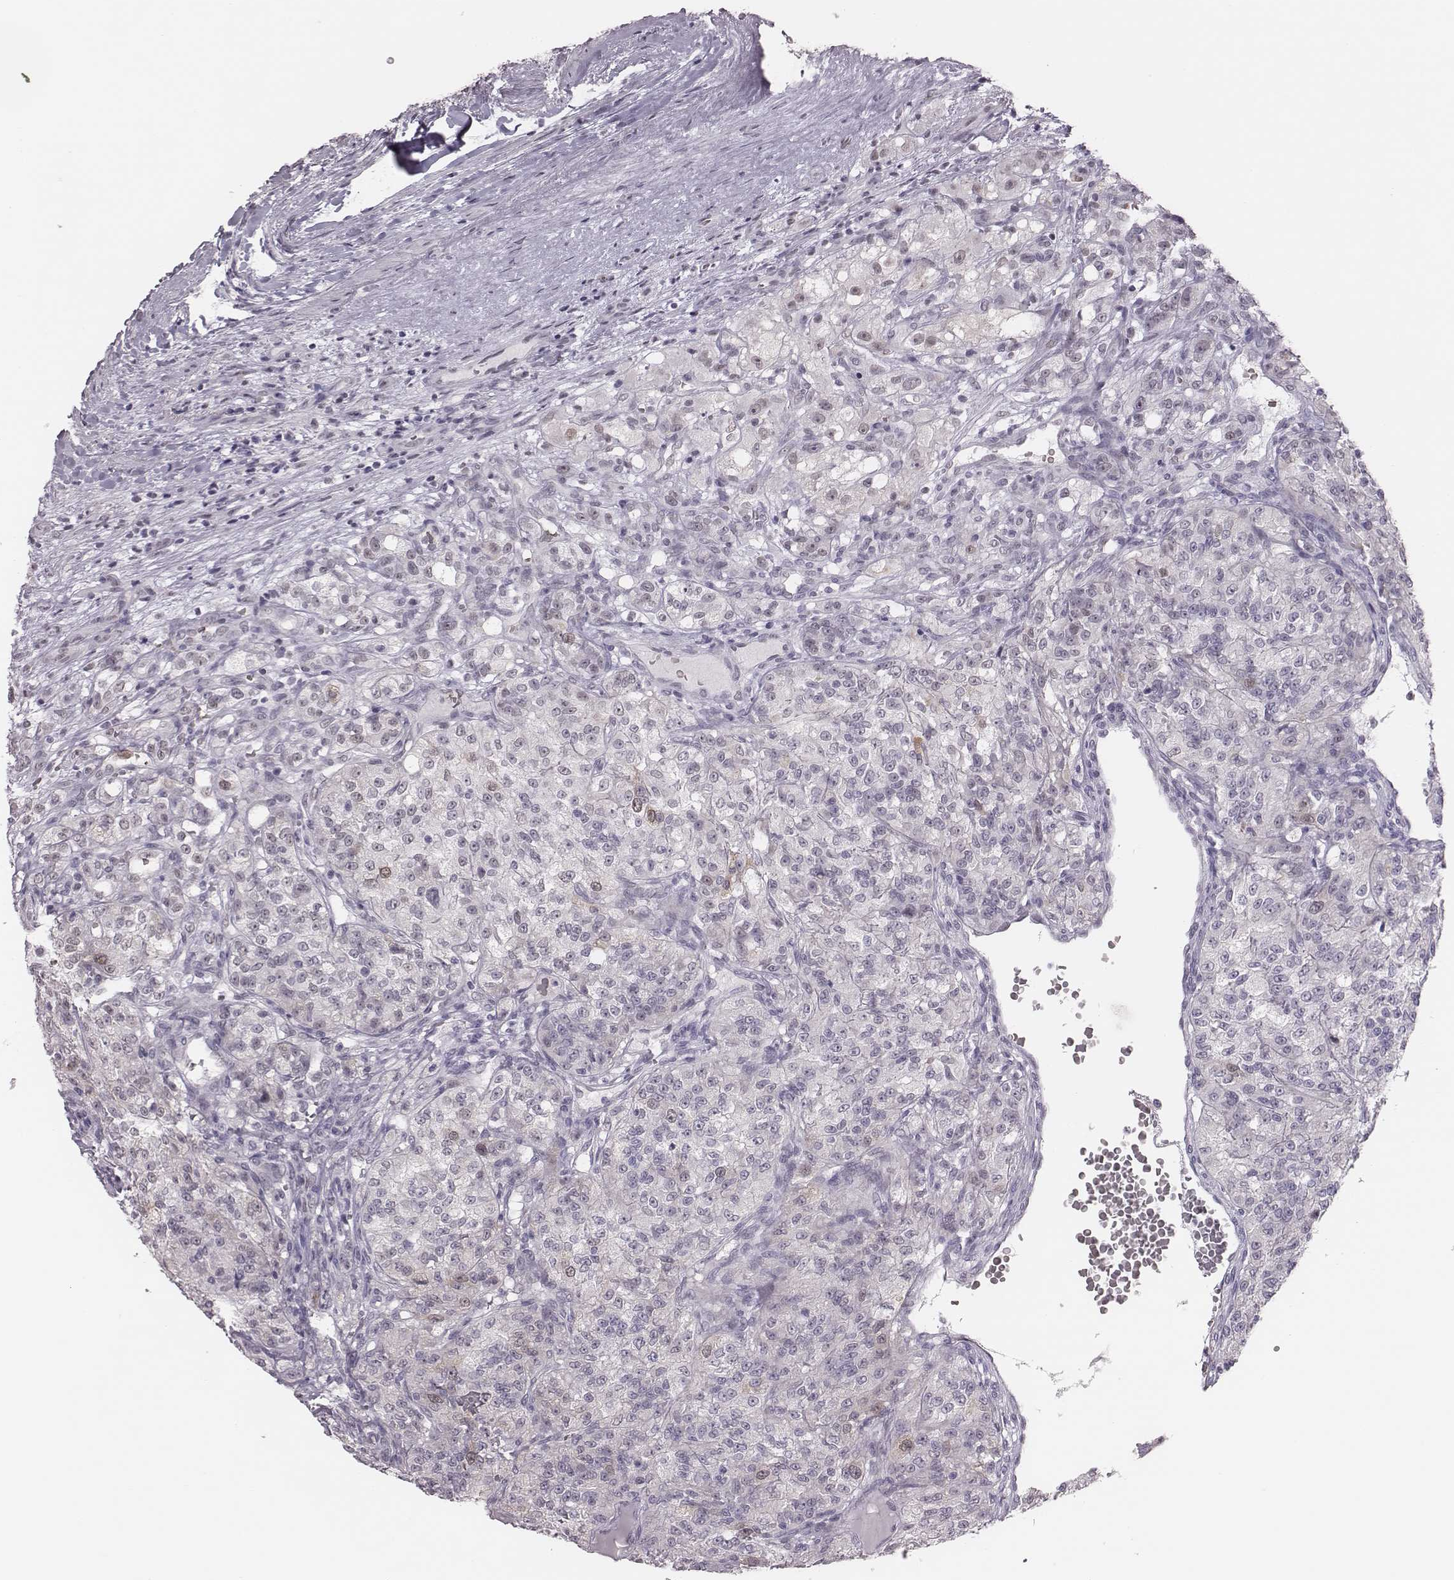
{"staining": {"intensity": "weak", "quantity": "<25%", "location": "cytoplasmic/membranous,nuclear"}, "tissue": "renal cancer", "cell_type": "Tumor cells", "image_type": "cancer", "snomed": [{"axis": "morphology", "description": "Adenocarcinoma, NOS"}, {"axis": "topography", "description": "Kidney"}], "caption": "Immunohistochemical staining of renal adenocarcinoma displays no significant staining in tumor cells.", "gene": "PBK", "patient": {"sex": "female", "age": 63}}